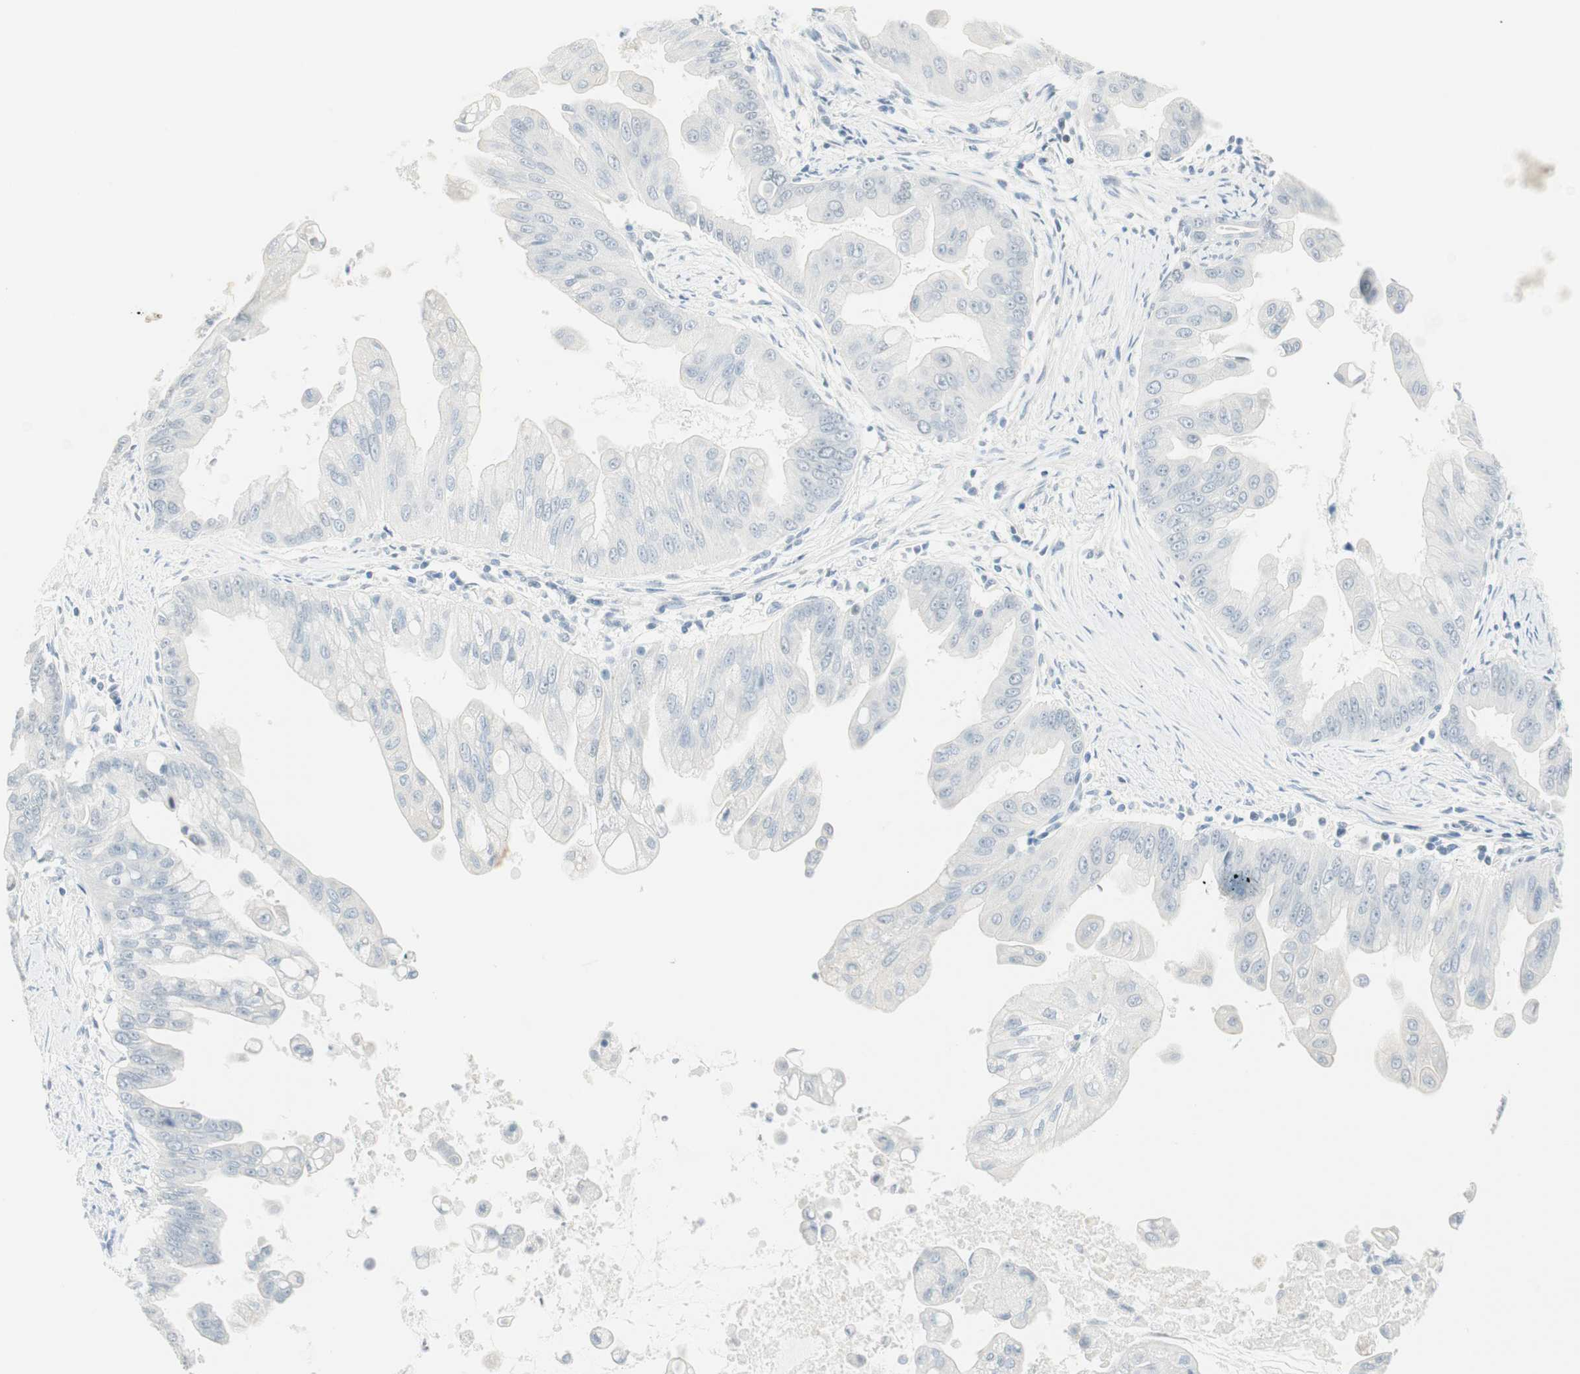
{"staining": {"intensity": "negative", "quantity": "none", "location": "none"}, "tissue": "pancreatic cancer", "cell_type": "Tumor cells", "image_type": "cancer", "snomed": [{"axis": "morphology", "description": "Adenocarcinoma, NOS"}, {"axis": "topography", "description": "Pancreas"}], "caption": "A micrograph of human pancreatic adenocarcinoma is negative for staining in tumor cells.", "gene": "MLLT10", "patient": {"sex": "female", "age": 75}}